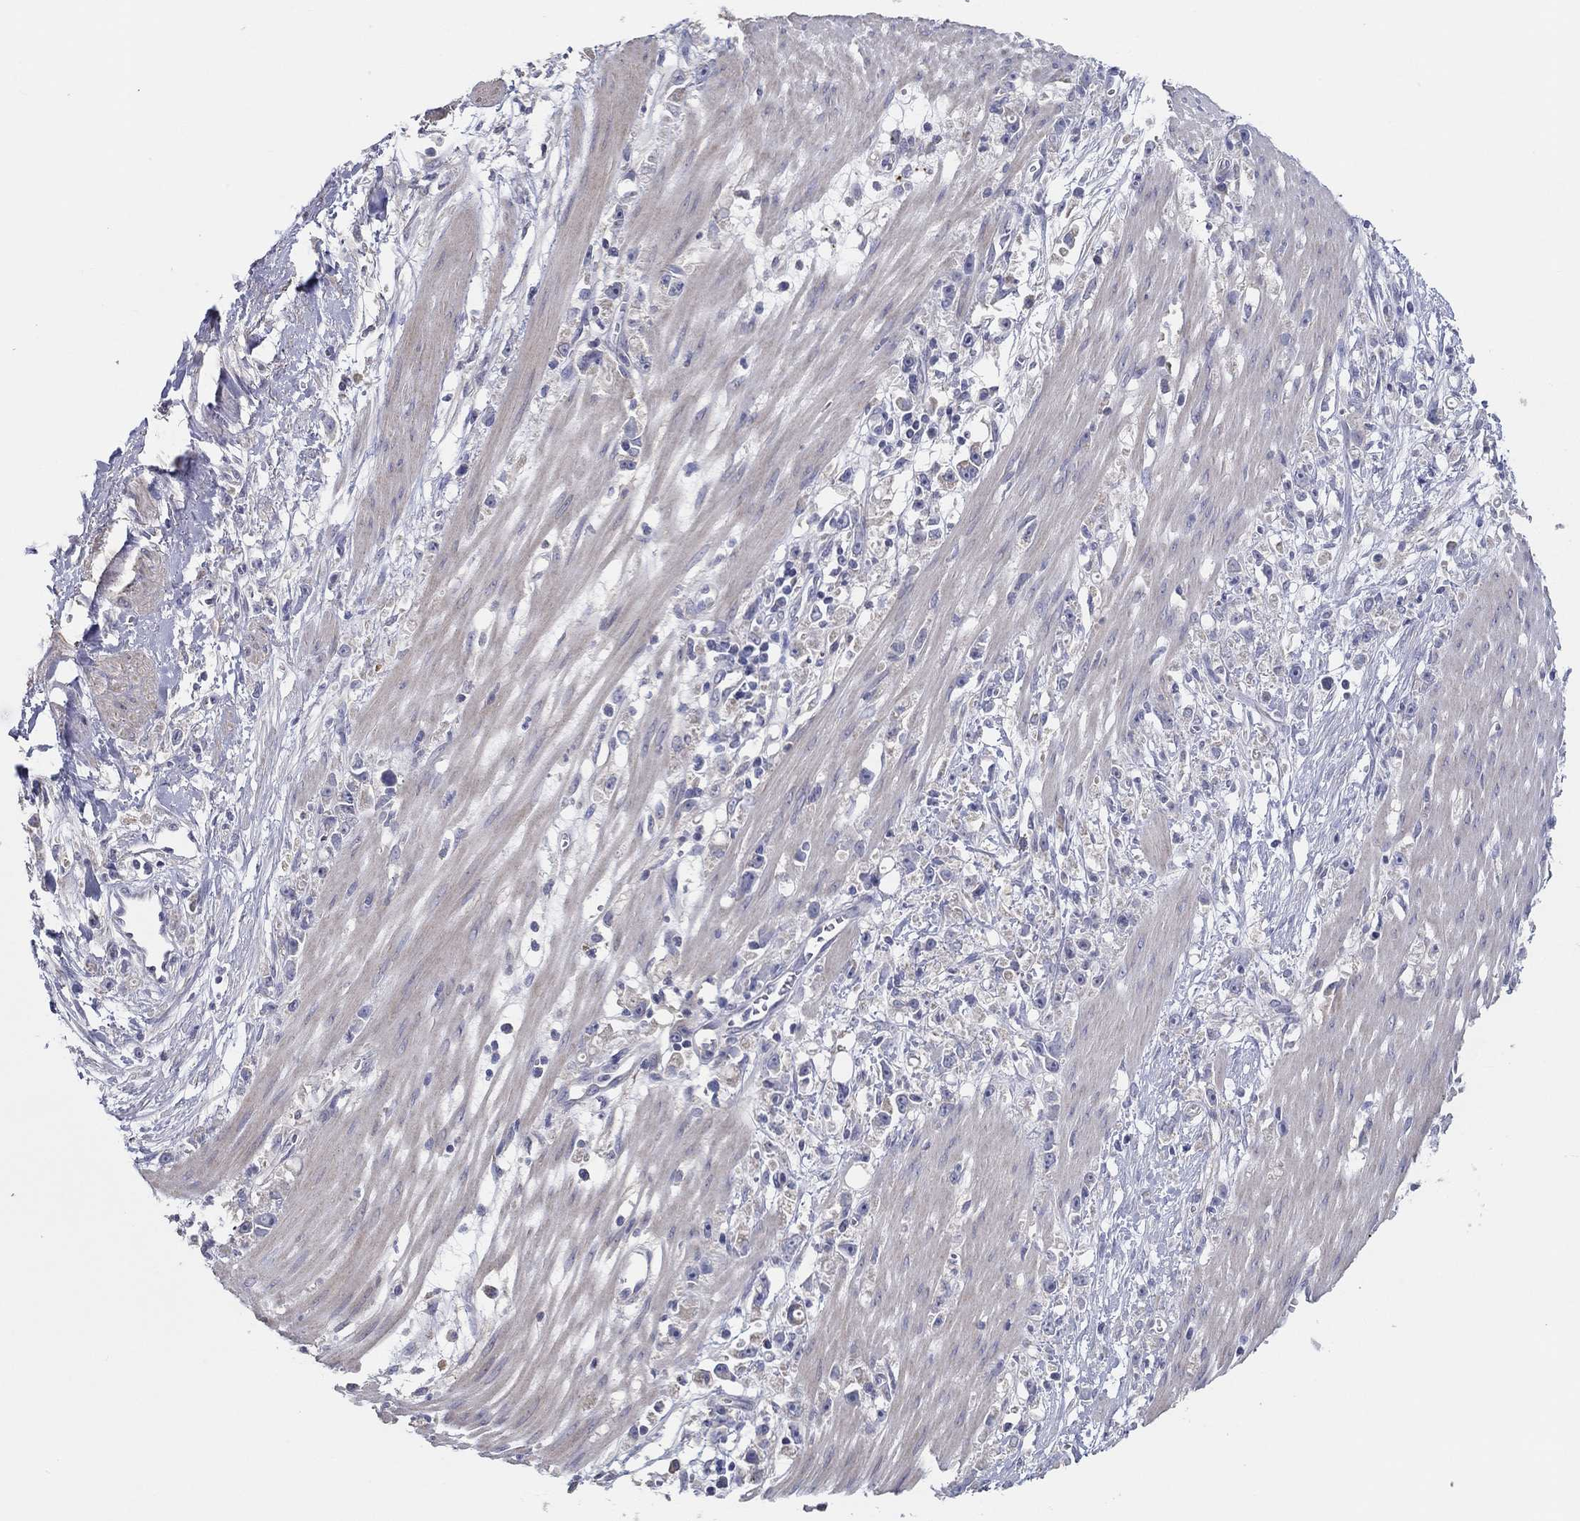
{"staining": {"intensity": "negative", "quantity": "none", "location": "none"}, "tissue": "stomach cancer", "cell_type": "Tumor cells", "image_type": "cancer", "snomed": [{"axis": "morphology", "description": "Adenocarcinoma, NOS"}, {"axis": "topography", "description": "Stomach"}], "caption": "Photomicrograph shows no significant protein expression in tumor cells of stomach cancer.", "gene": "DOCK3", "patient": {"sex": "female", "age": 59}}